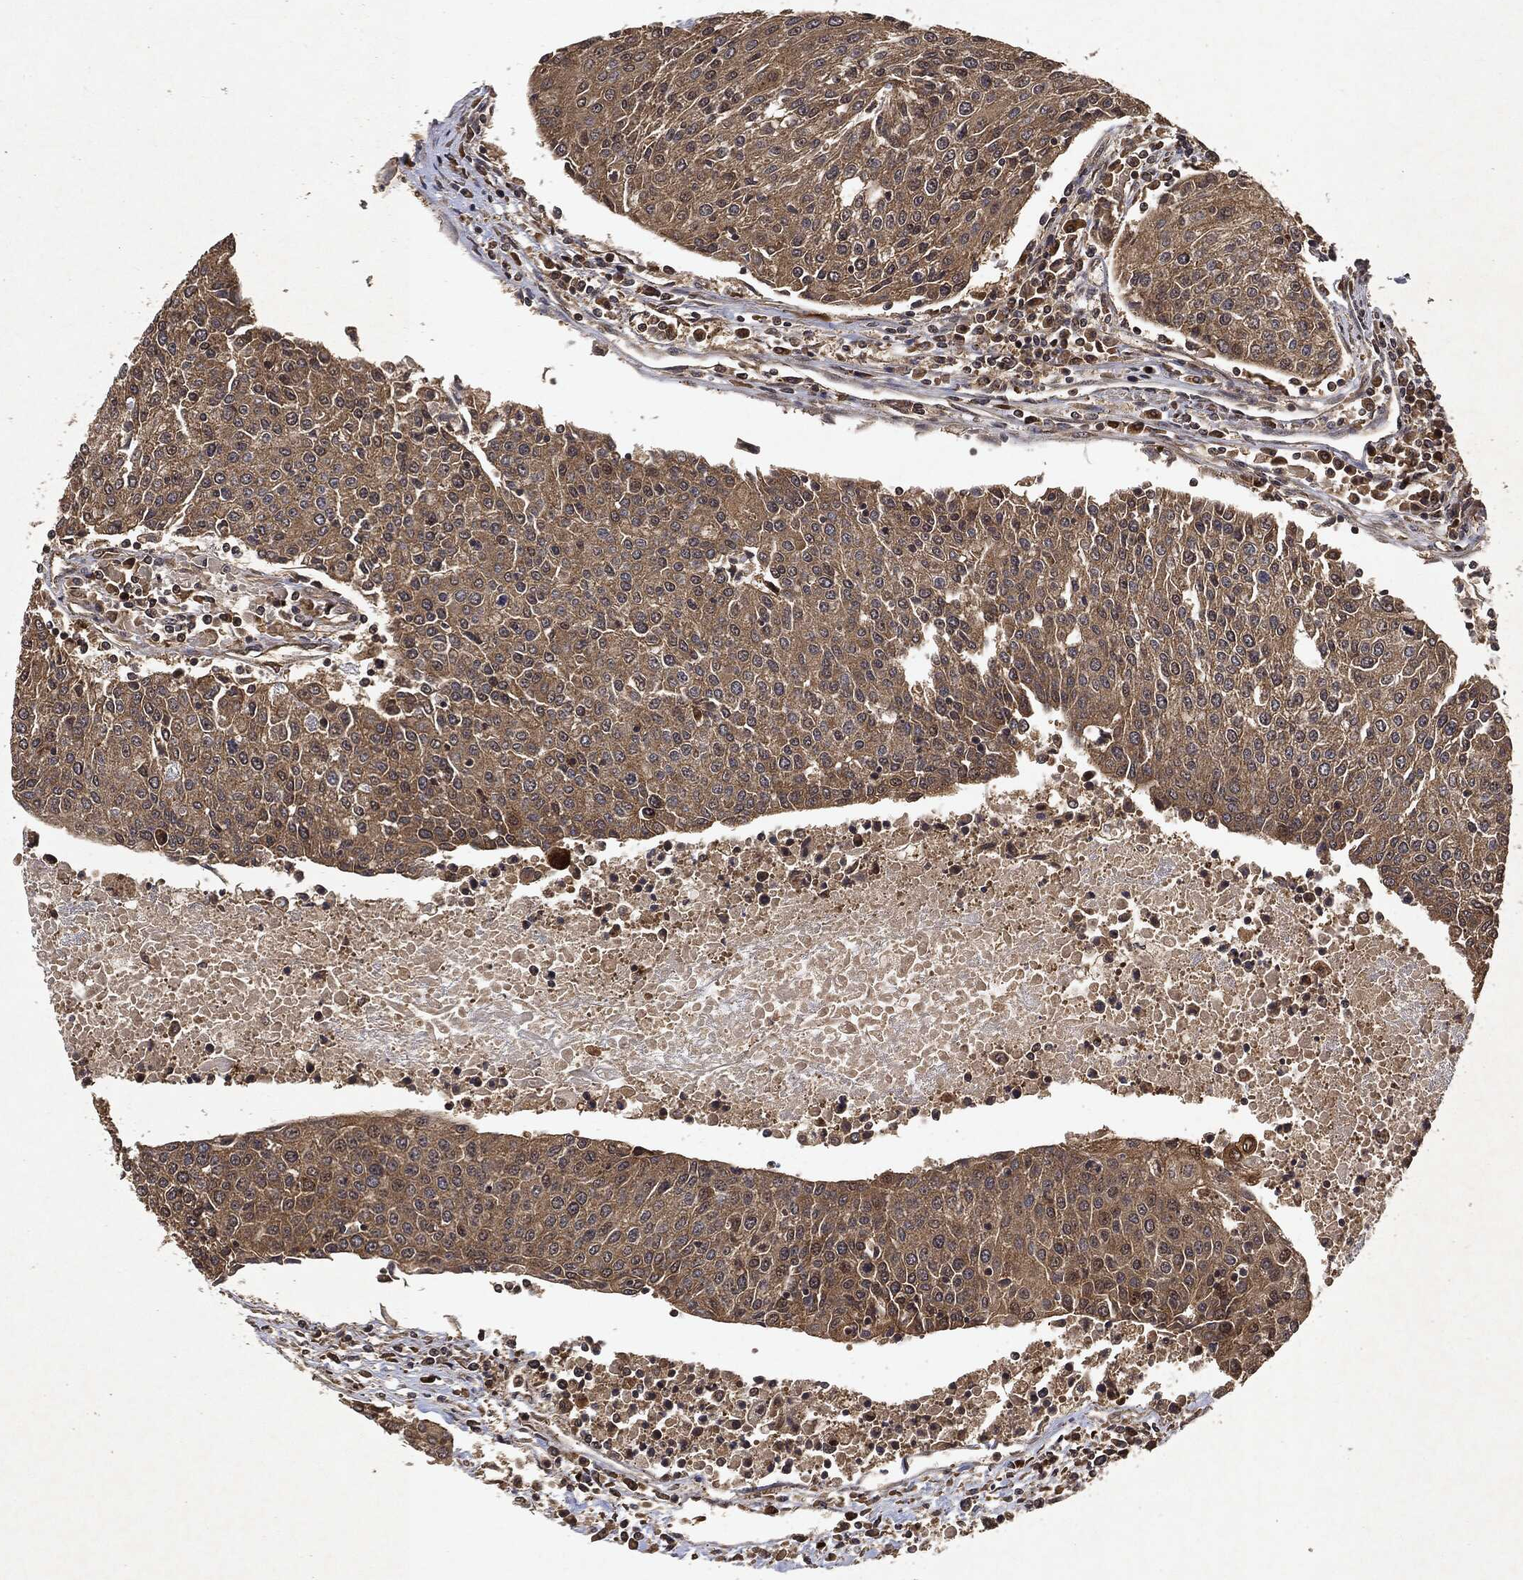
{"staining": {"intensity": "moderate", "quantity": ">75%", "location": "cytoplasmic/membranous"}, "tissue": "urothelial cancer", "cell_type": "Tumor cells", "image_type": "cancer", "snomed": [{"axis": "morphology", "description": "Urothelial carcinoma, High grade"}, {"axis": "topography", "description": "Urinary bladder"}], "caption": "The image shows staining of urothelial cancer, revealing moderate cytoplasmic/membranous protein expression (brown color) within tumor cells.", "gene": "ZNF226", "patient": {"sex": "female", "age": 85}}